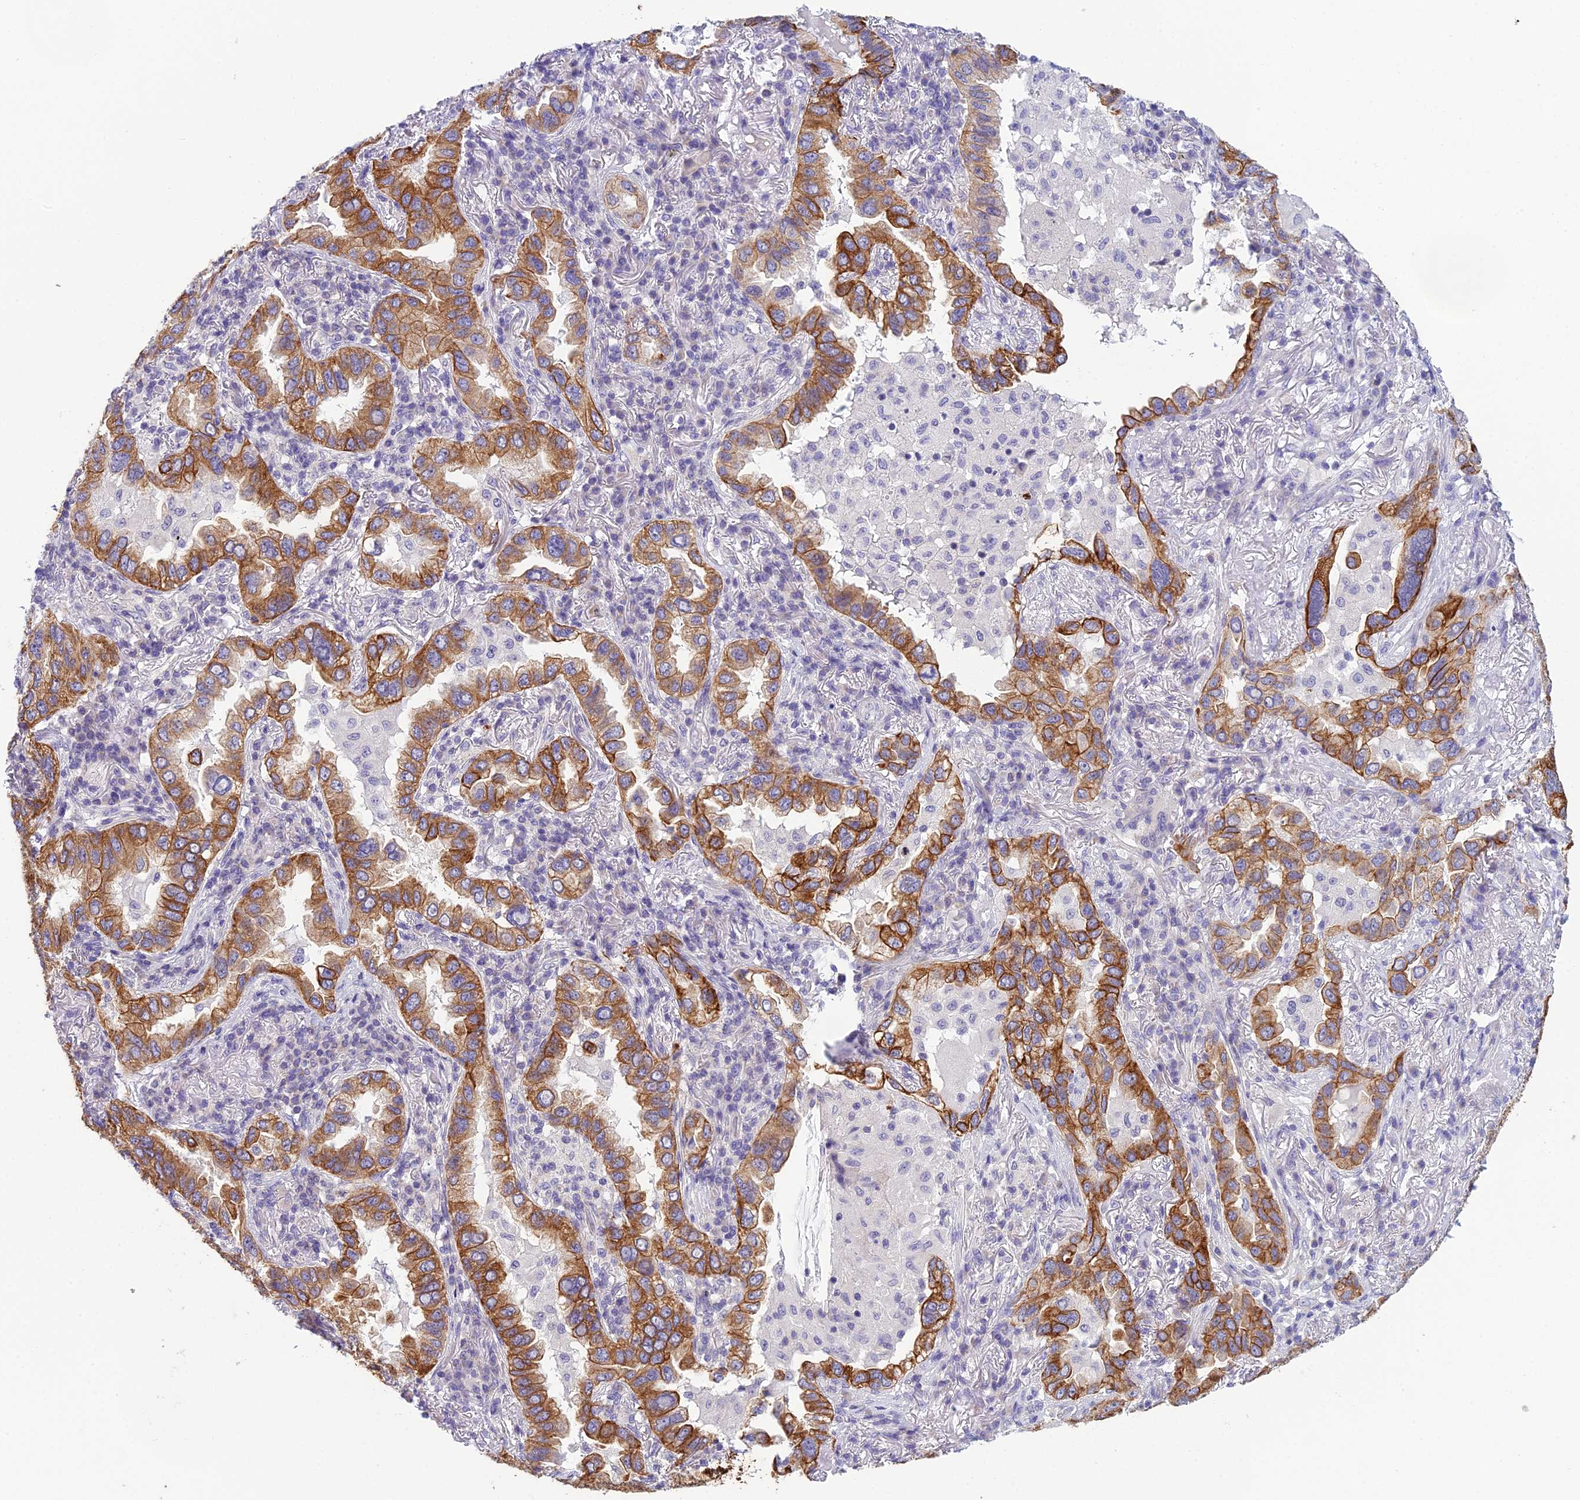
{"staining": {"intensity": "strong", "quantity": ">75%", "location": "cytoplasmic/membranous"}, "tissue": "lung cancer", "cell_type": "Tumor cells", "image_type": "cancer", "snomed": [{"axis": "morphology", "description": "Adenocarcinoma, NOS"}, {"axis": "topography", "description": "Lung"}], "caption": "Lung adenocarcinoma stained with DAB (3,3'-diaminobenzidine) immunohistochemistry (IHC) displays high levels of strong cytoplasmic/membranous positivity in about >75% of tumor cells.", "gene": "RBM41", "patient": {"sex": "female", "age": 69}}